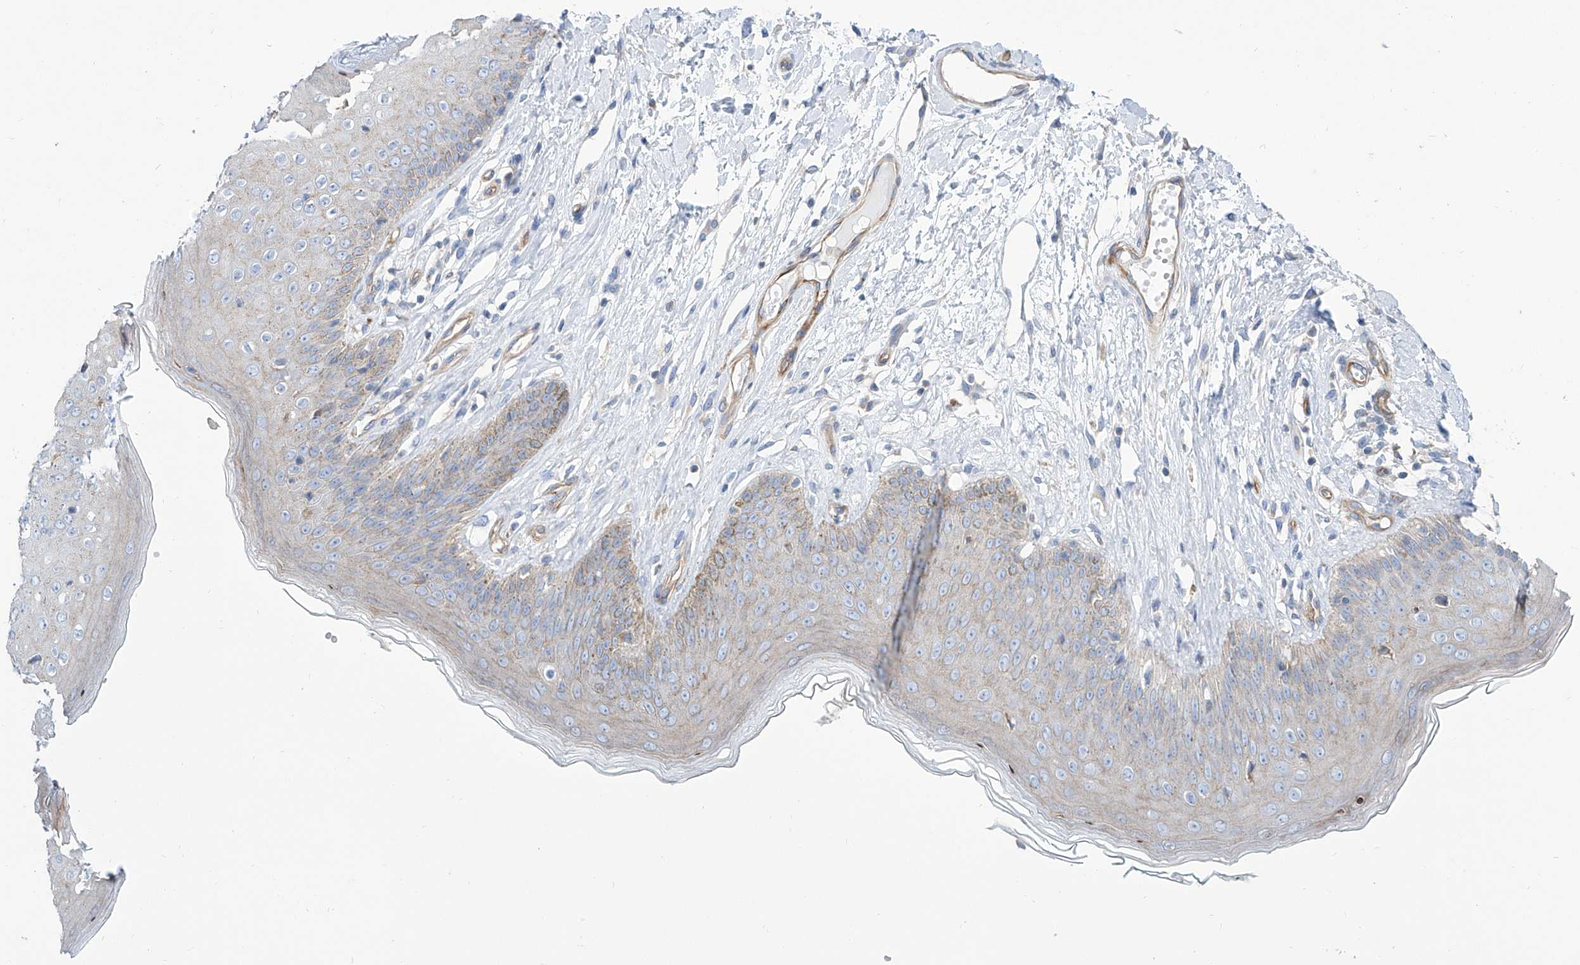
{"staining": {"intensity": "moderate", "quantity": "<25%", "location": "cytoplasmic/membranous"}, "tissue": "skin", "cell_type": "Epidermal cells", "image_type": "normal", "snomed": [{"axis": "morphology", "description": "Normal tissue, NOS"}, {"axis": "morphology", "description": "Squamous cell carcinoma, NOS"}, {"axis": "topography", "description": "Vulva"}], "caption": "Epidermal cells show moderate cytoplasmic/membranous positivity in approximately <25% of cells in unremarkable skin. (DAB IHC with brightfield microscopy, high magnification).", "gene": "TMEM209", "patient": {"sex": "female", "age": 85}}